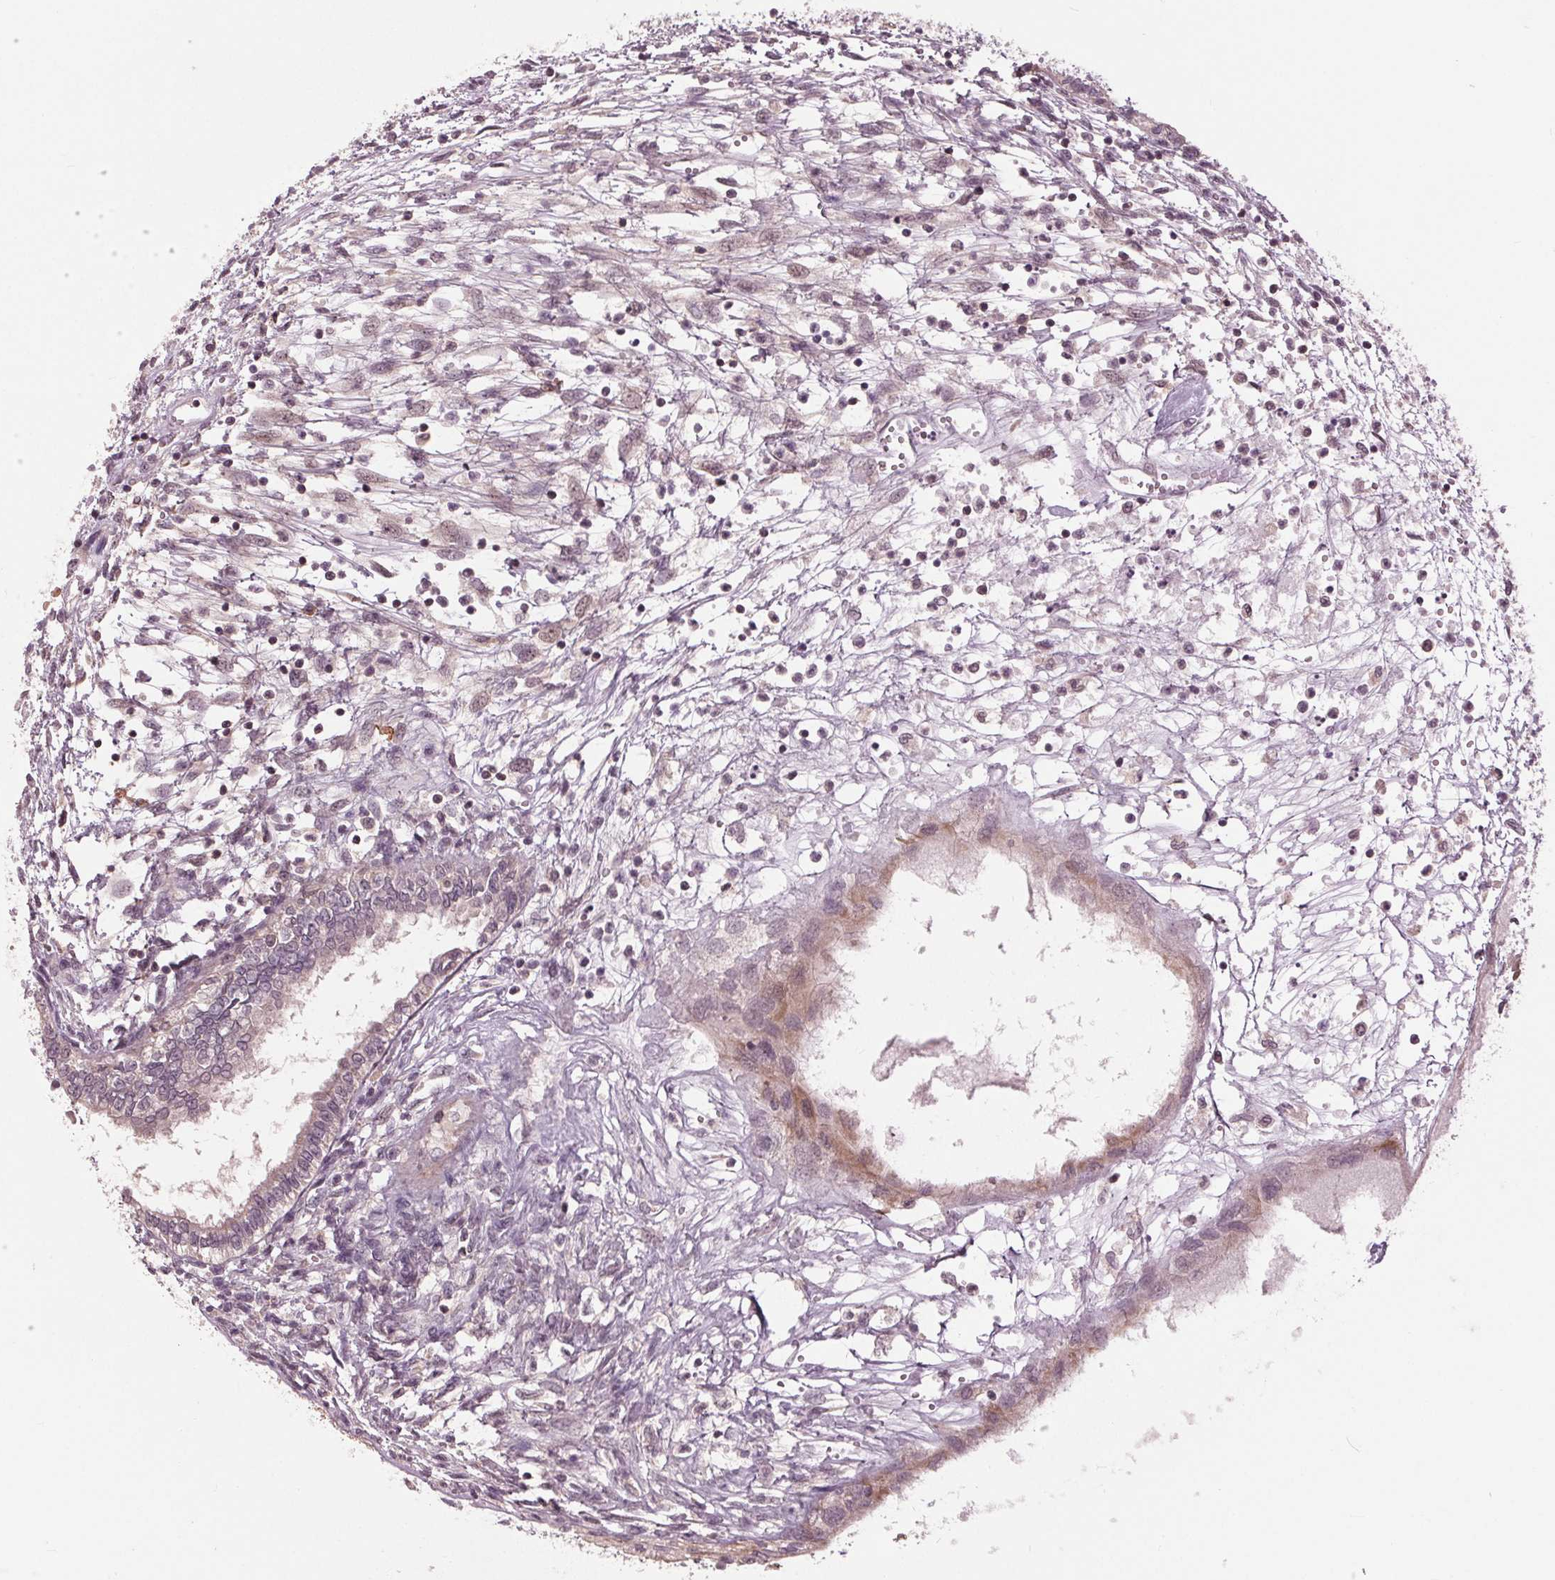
{"staining": {"intensity": "weak", "quantity": "<25%", "location": "cytoplasmic/membranous"}, "tissue": "testis cancer", "cell_type": "Tumor cells", "image_type": "cancer", "snomed": [{"axis": "morphology", "description": "Carcinoma, Embryonal, NOS"}, {"axis": "topography", "description": "Testis"}], "caption": "Immunohistochemistry (IHC) of embryonal carcinoma (testis) reveals no positivity in tumor cells.", "gene": "SIGLEC6", "patient": {"sex": "male", "age": 37}}